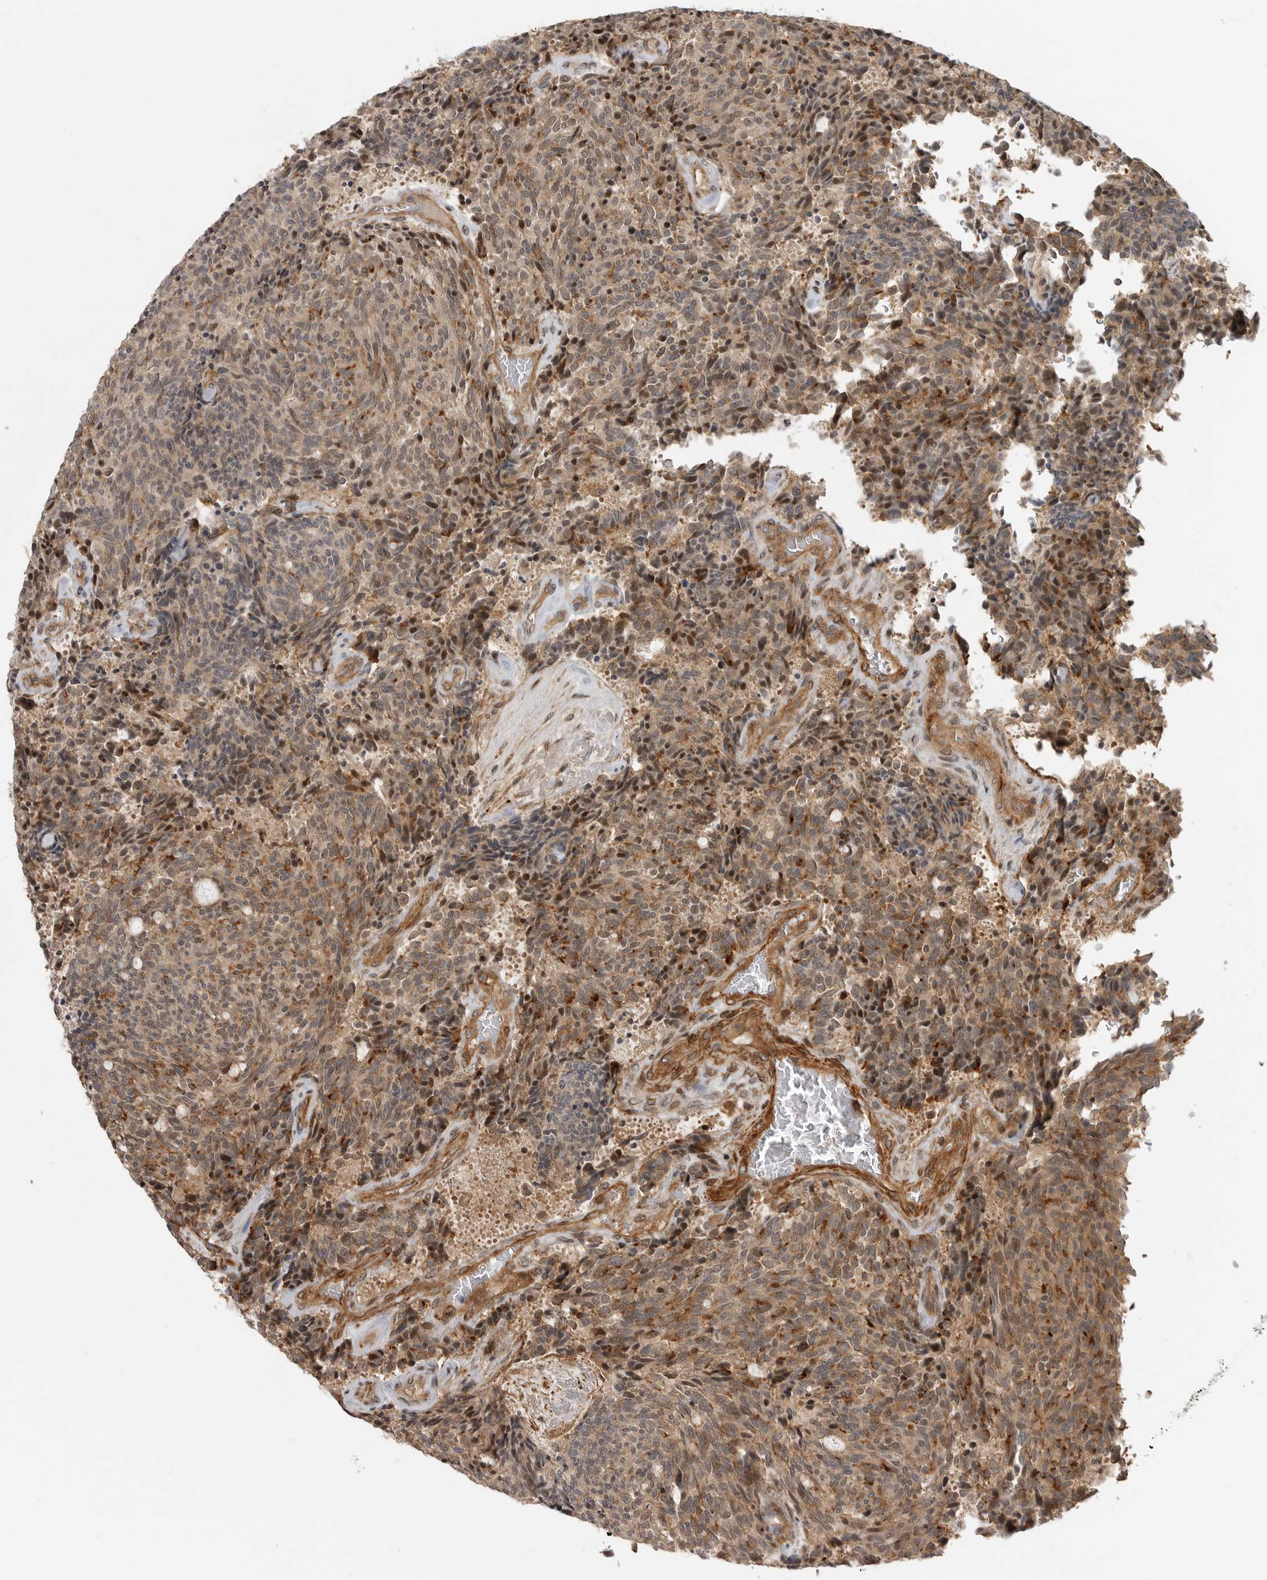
{"staining": {"intensity": "moderate", "quantity": "25%-75%", "location": "cytoplasmic/membranous,nuclear"}, "tissue": "carcinoid", "cell_type": "Tumor cells", "image_type": "cancer", "snomed": [{"axis": "morphology", "description": "Carcinoid, malignant, NOS"}, {"axis": "topography", "description": "Pancreas"}], "caption": "The histopathology image reveals immunohistochemical staining of carcinoid. There is moderate cytoplasmic/membranous and nuclear expression is appreciated in about 25%-75% of tumor cells. The protein is shown in brown color, while the nuclei are stained blue.", "gene": "TRIM56", "patient": {"sex": "female", "age": 54}}